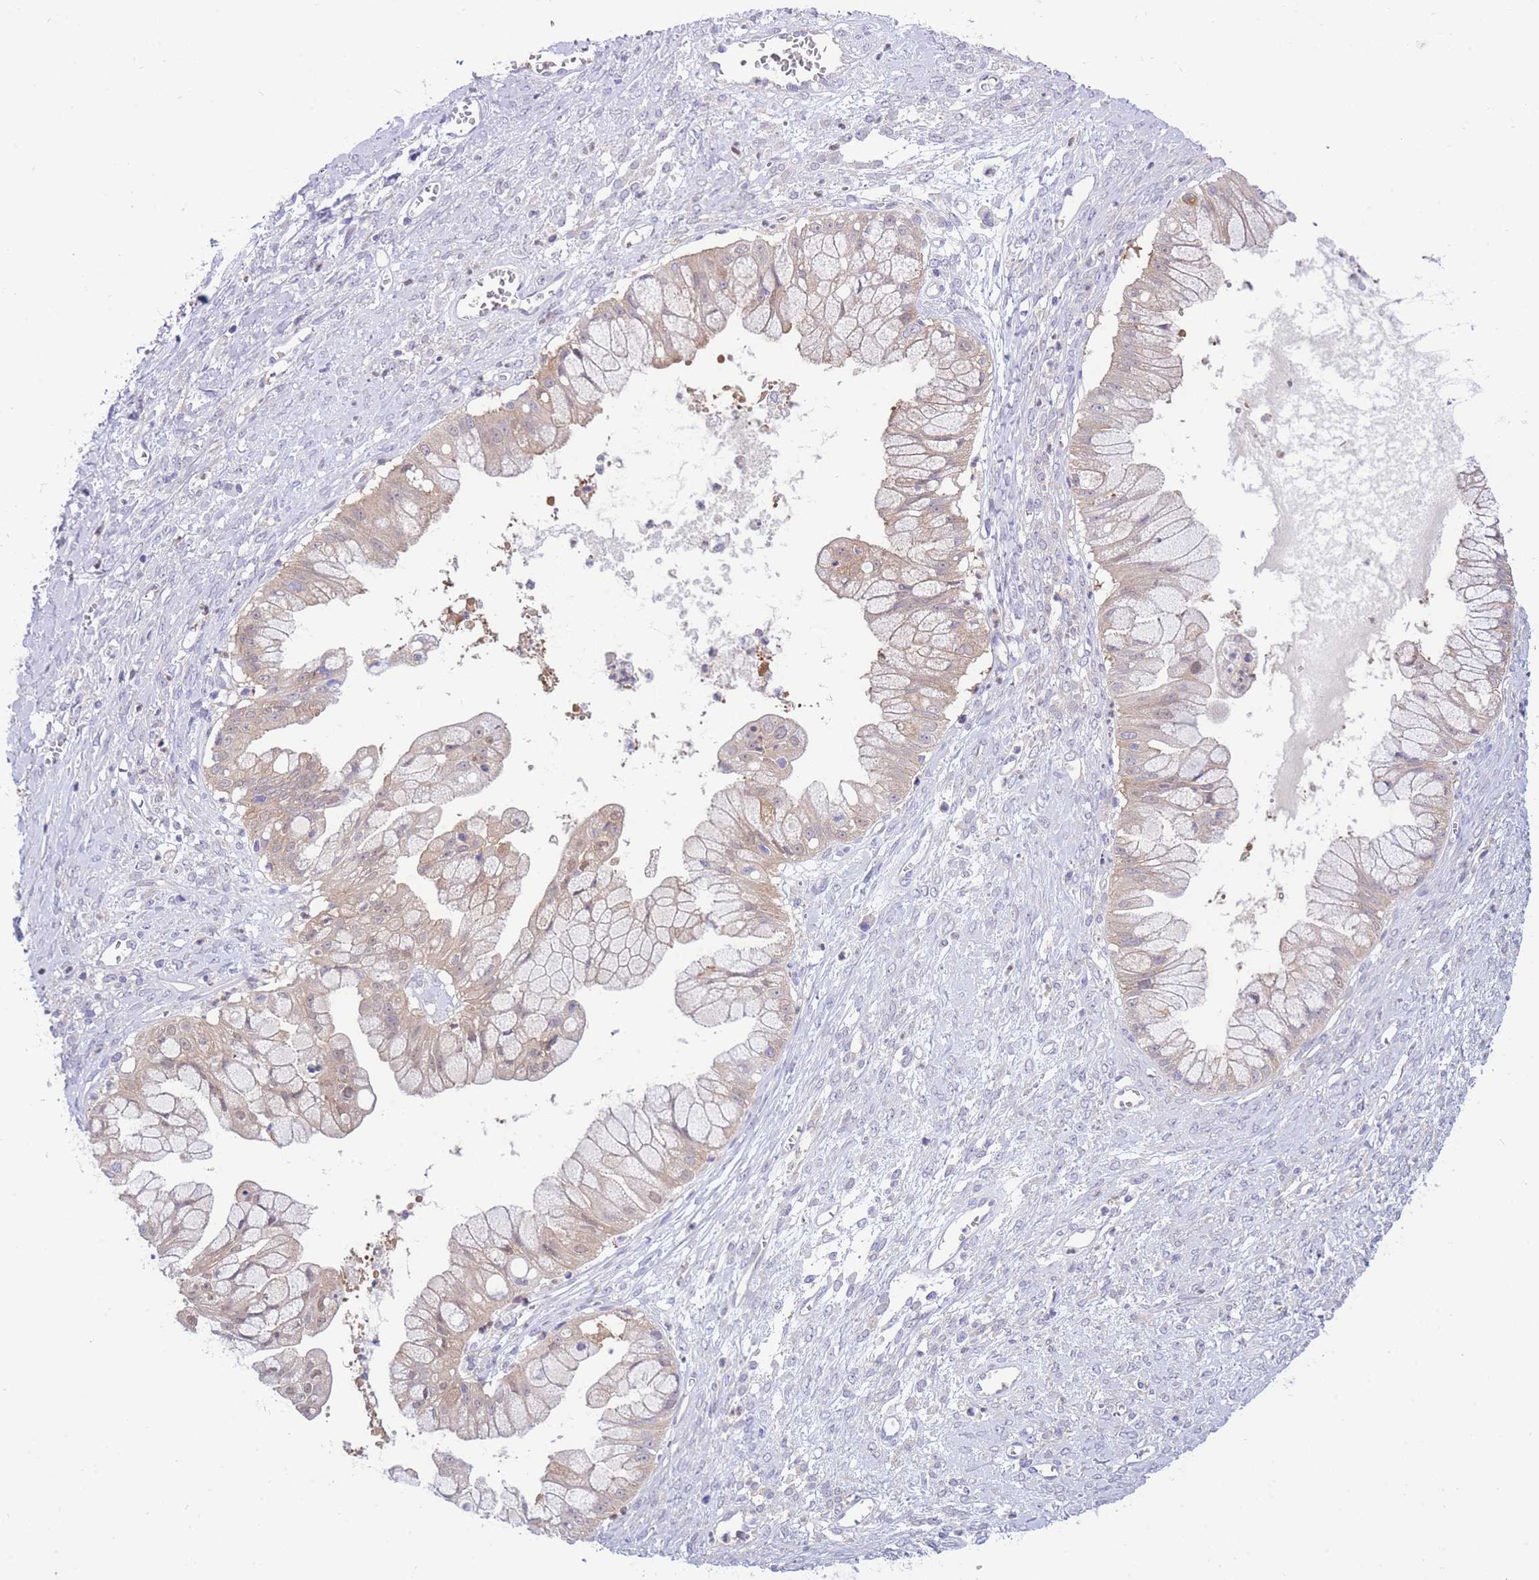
{"staining": {"intensity": "weak", "quantity": ">75%", "location": "cytoplasmic/membranous,nuclear"}, "tissue": "ovarian cancer", "cell_type": "Tumor cells", "image_type": "cancer", "snomed": [{"axis": "morphology", "description": "Cystadenocarcinoma, mucinous, NOS"}, {"axis": "topography", "description": "Ovary"}], "caption": "A high-resolution image shows IHC staining of ovarian cancer, which exhibits weak cytoplasmic/membranous and nuclear staining in approximately >75% of tumor cells.", "gene": "NAMPT", "patient": {"sex": "female", "age": 70}}